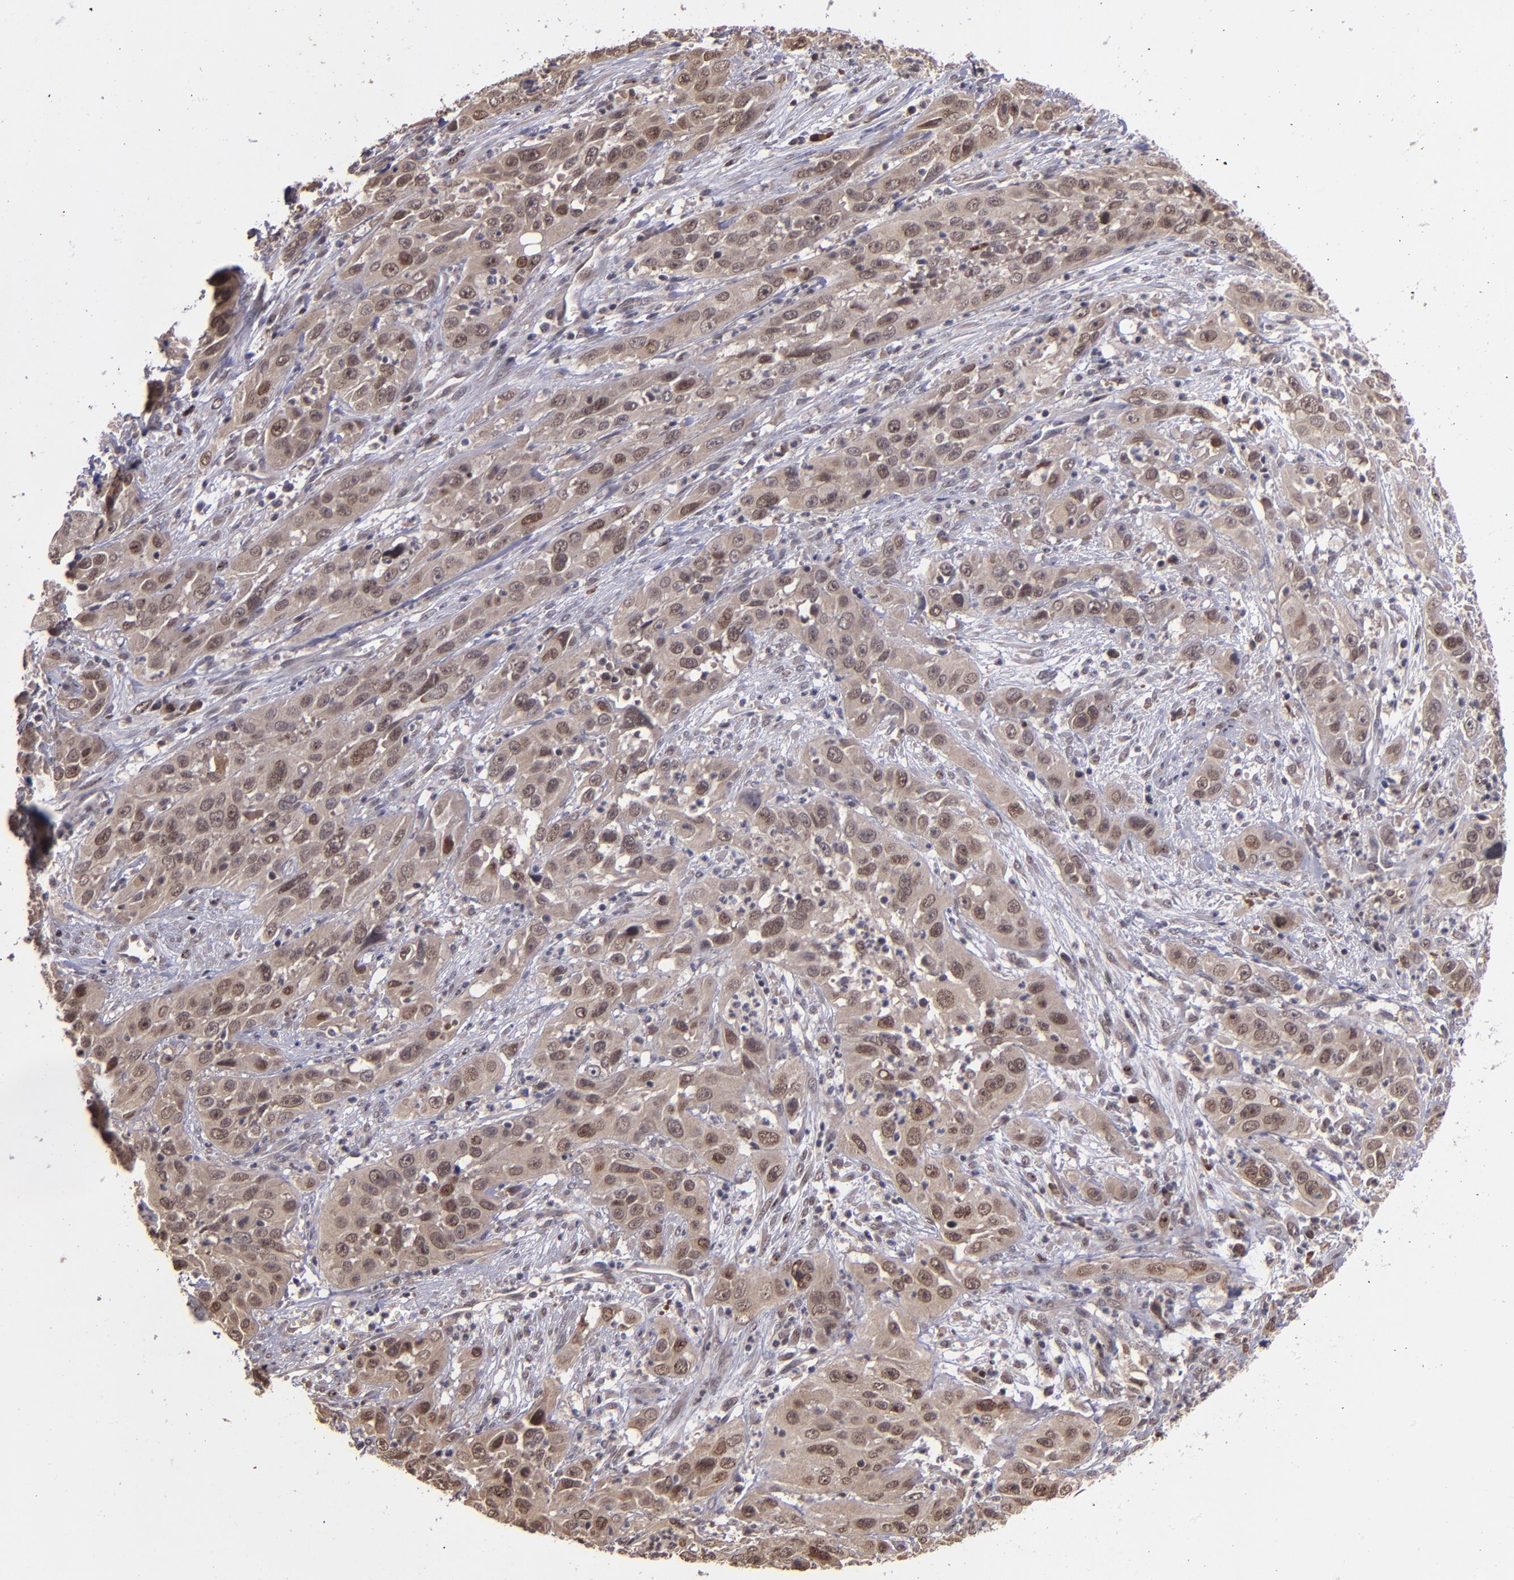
{"staining": {"intensity": "moderate", "quantity": ">75%", "location": "nuclear"}, "tissue": "cervical cancer", "cell_type": "Tumor cells", "image_type": "cancer", "snomed": [{"axis": "morphology", "description": "Squamous cell carcinoma, NOS"}, {"axis": "topography", "description": "Cervix"}], "caption": "Immunohistochemistry (DAB) staining of cervical cancer exhibits moderate nuclear protein expression in approximately >75% of tumor cells. (Brightfield microscopy of DAB IHC at high magnification).", "gene": "ABHD12B", "patient": {"sex": "female", "age": 32}}